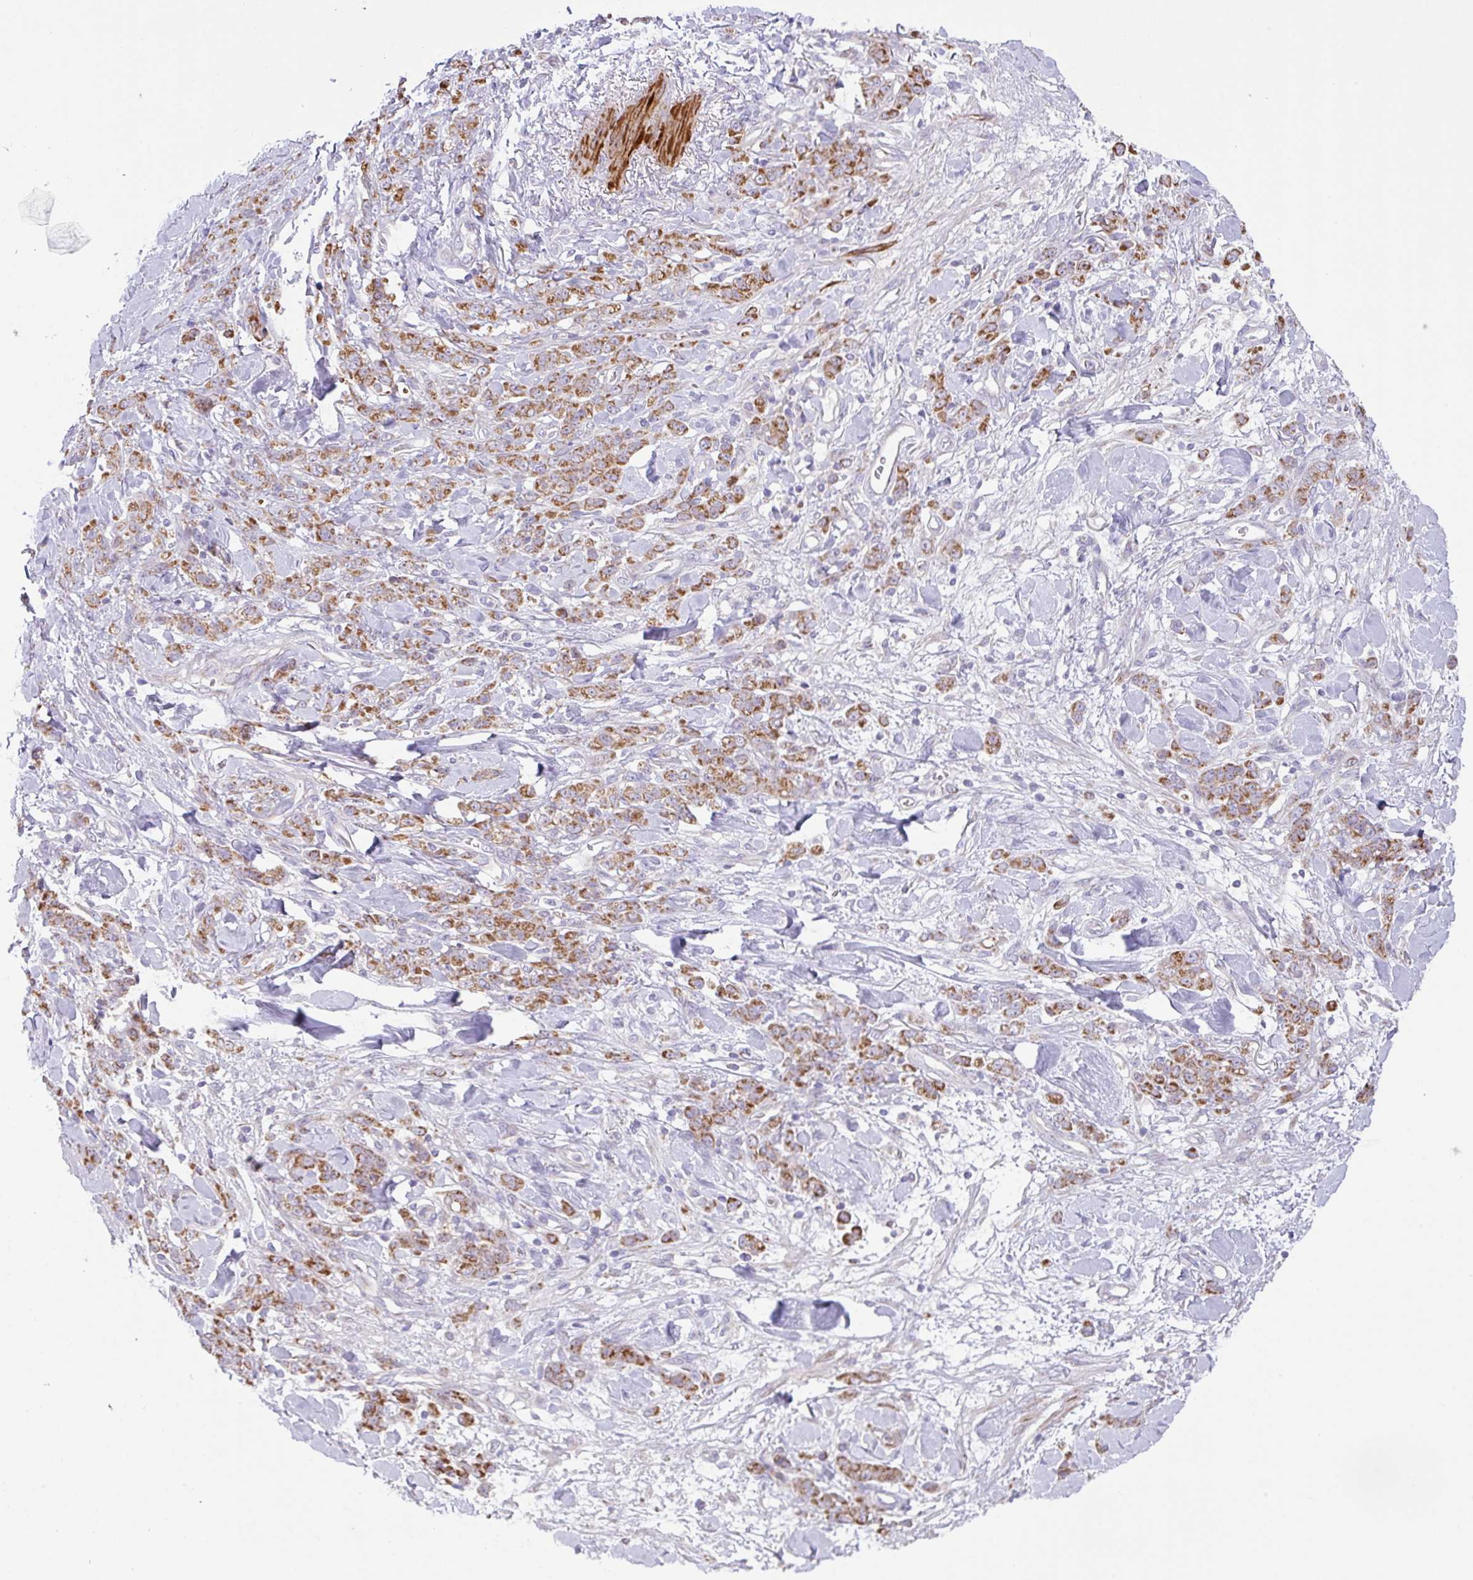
{"staining": {"intensity": "moderate", "quantity": ">75%", "location": "cytoplasmic/membranous"}, "tissue": "stomach cancer", "cell_type": "Tumor cells", "image_type": "cancer", "snomed": [{"axis": "morphology", "description": "Normal tissue, NOS"}, {"axis": "morphology", "description": "Adenocarcinoma, NOS"}, {"axis": "topography", "description": "Stomach"}], "caption": "High-magnification brightfield microscopy of stomach cancer stained with DAB (3,3'-diaminobenzidine) (brown) and counterstained with hematoxylin (blue). tumor cells exhibit moderate cytoplasmic/membranous expression is identified in about>75% of cells. (IHC, brightfield microscopy, high magnification).", "gene": "CHDH", "patient": {"sex": "male", "age": 82}}